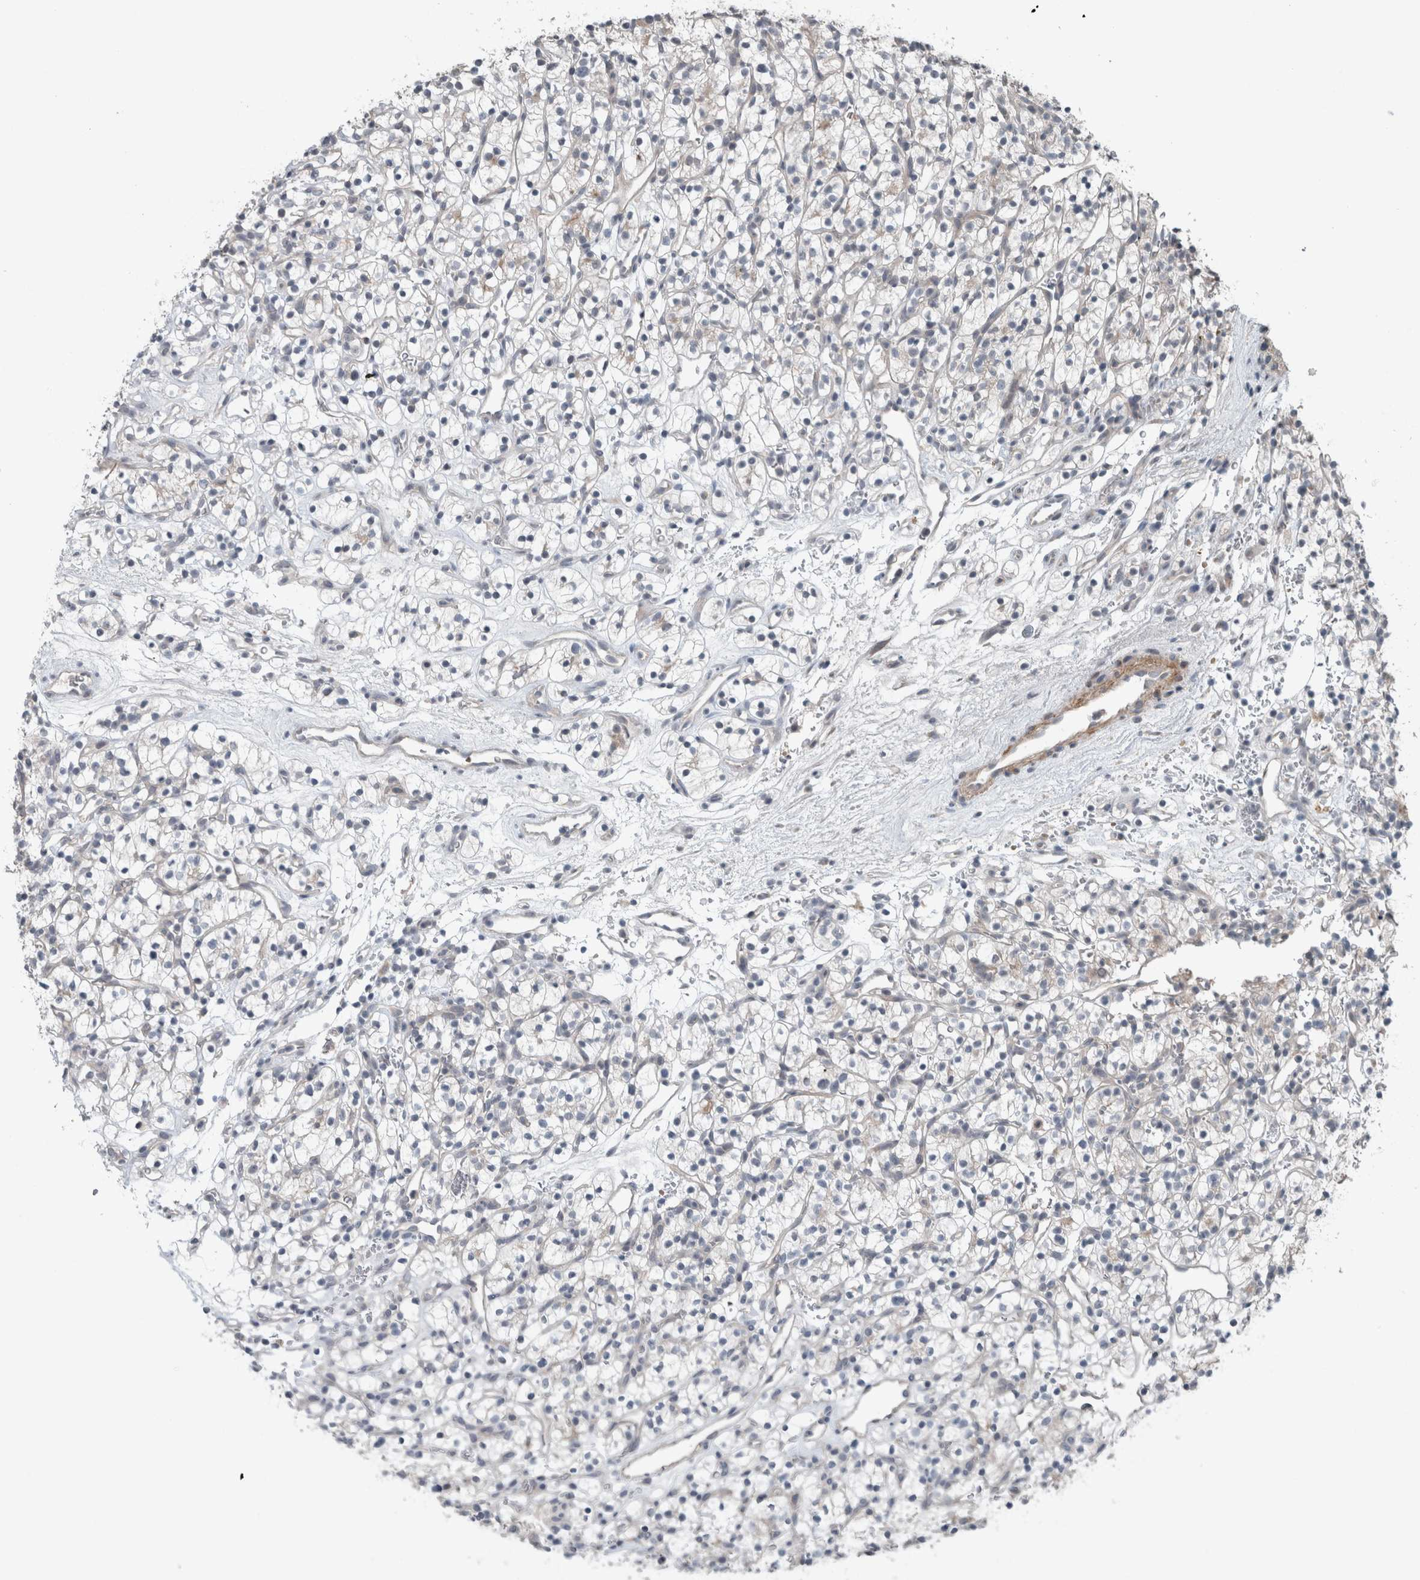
{"staining": {"intensity": "negative", "quantity": "none", "location": "none"}, "tissue": "renal cancer", "cell_type": "Tumor cells", "image_type": "cancer", "snomed": [{"axis": "morphology", "description": "Adenocarcinoma, NOS"}, {"axis": "topography", "description": "Kidney"}], "caption": "Immunohistochemical staining of human renal cancer (adenocarcinoma) shows no significant staining in tumor cells.", "gene": "JADE2", "patient": {"sex": "female", "age": 57}}